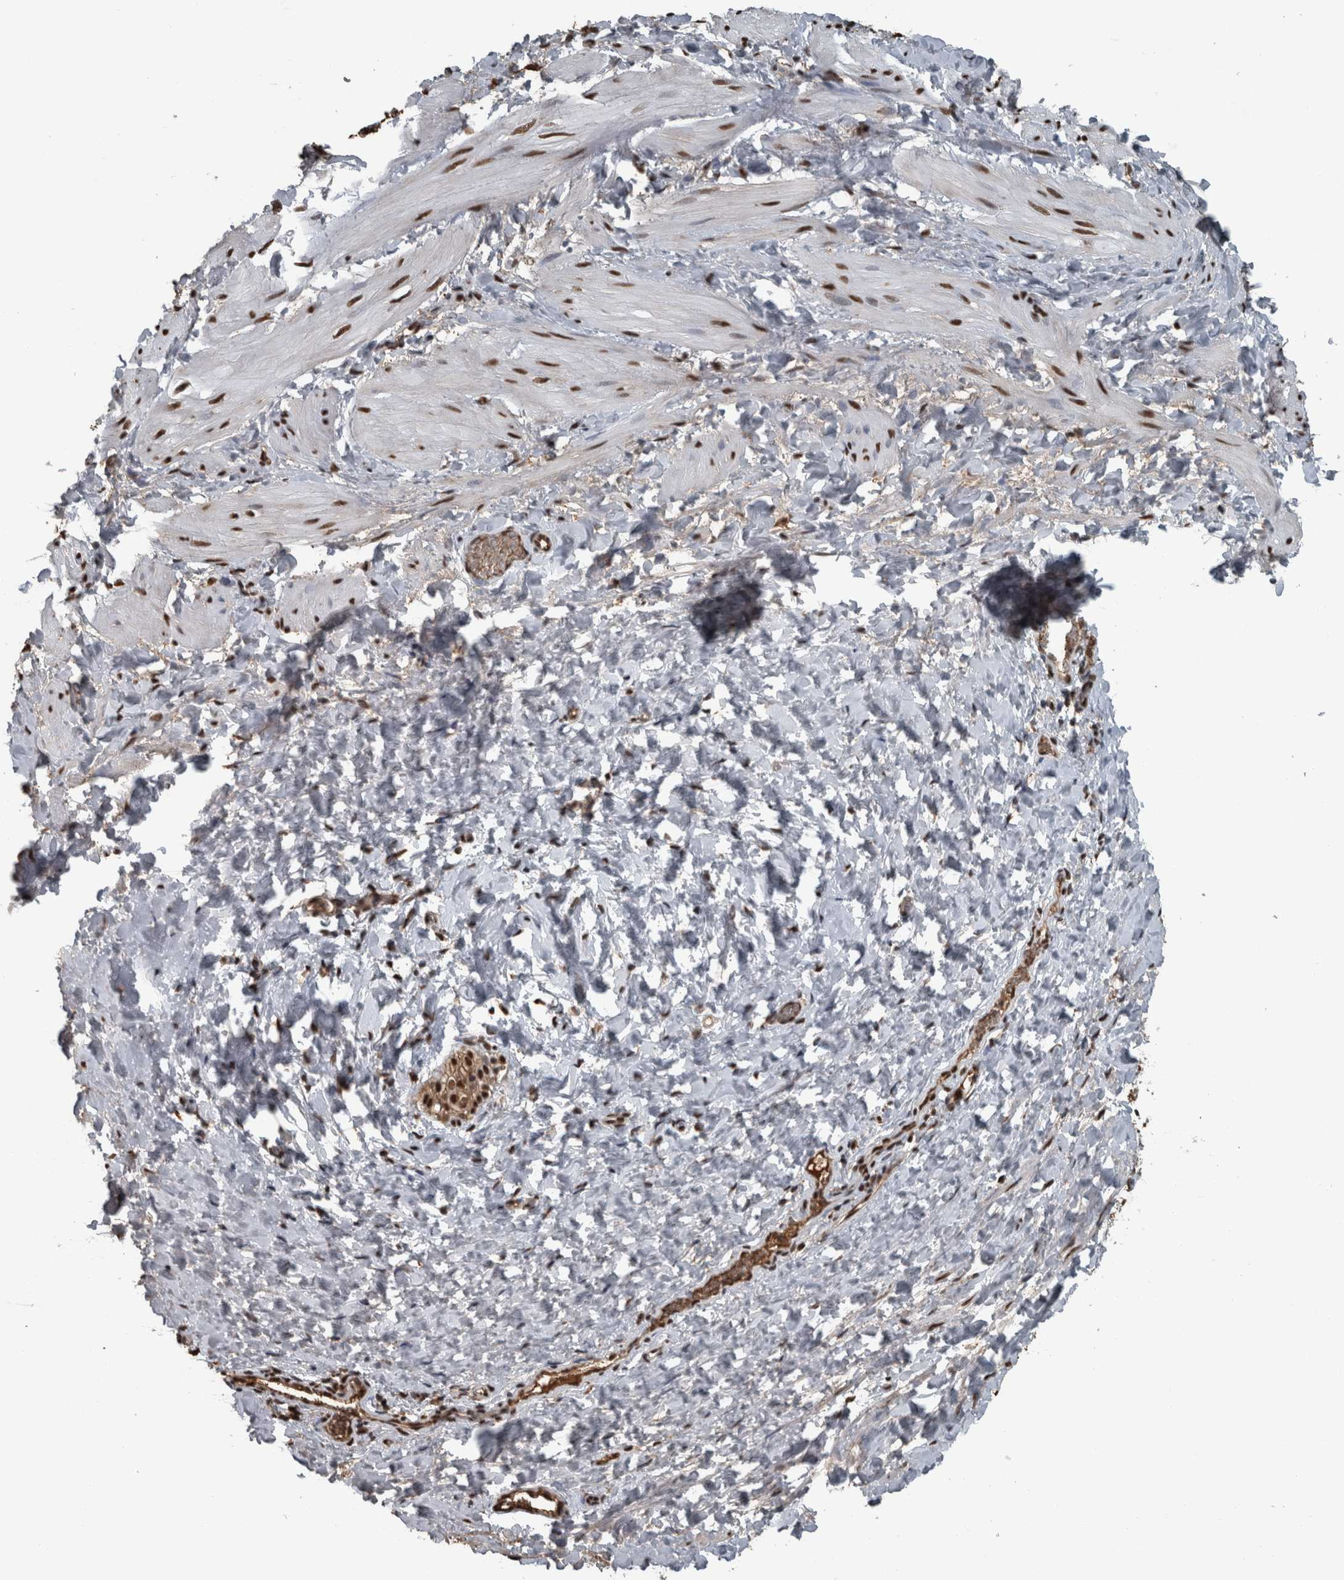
{"staining": {"intensity": "moderate", "quantity": ">75%", "location": "nuclear"}, "tissue": "smooth muscle", "cell_type": "Smooth muscle cells", "image_type": "normal", "snomed": [{"axis": "morphology", "description": "Normal tissue, NOS"}, {"axis": "topography", "description": "Smooth muscle"}], "caption": "High-magnification brightfield microscopy of unremarkable smooth muscle stained with DAB (3,3'-diaminobenzidine) (brown) and counterstained with hematoxylin (blue). smooth muscle cells exhibit moderate nuclear expression is seen in about>75% of cells.", "gene": "TGS1", "patient": {"sex": "male", "age": 16}}